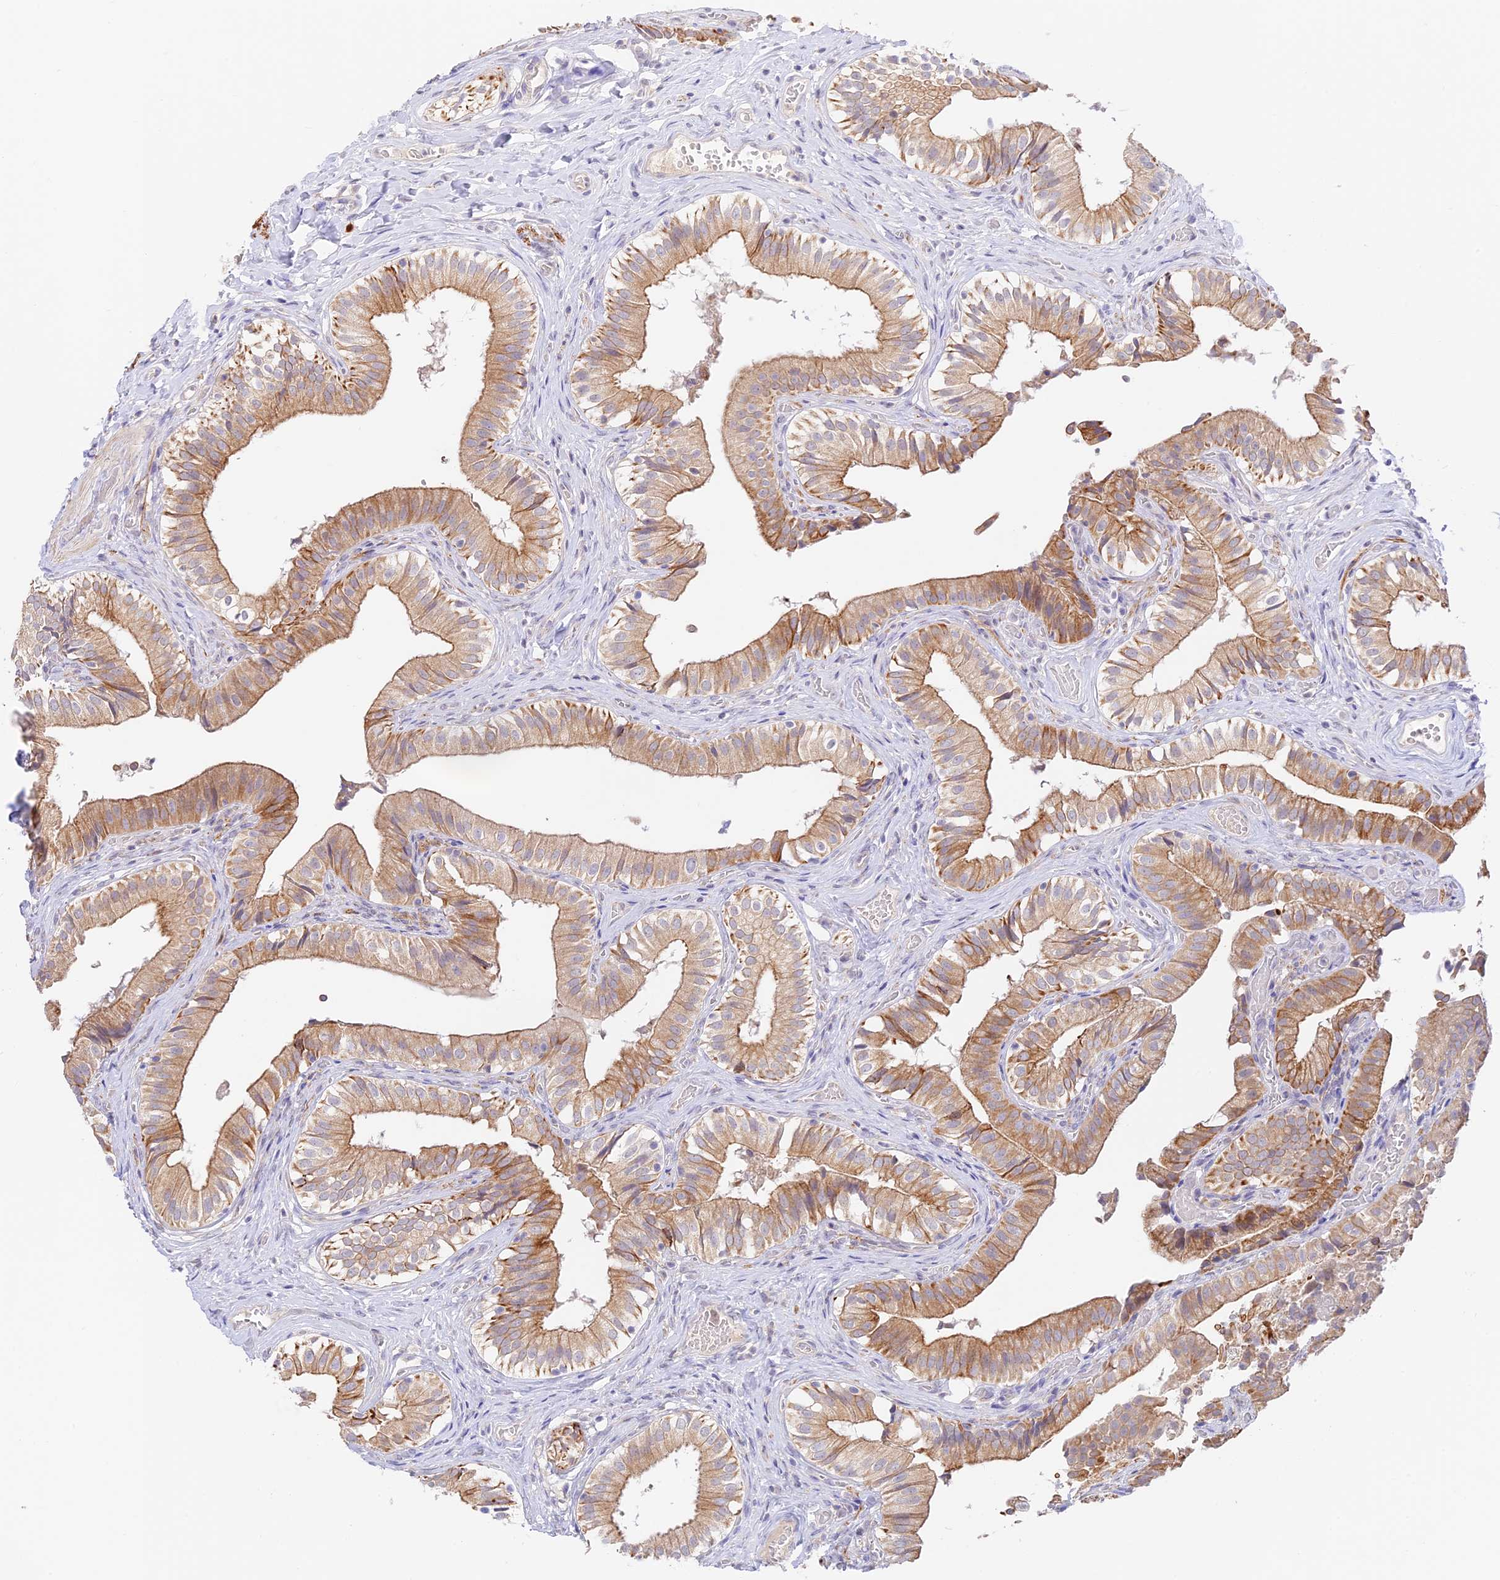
{"staining": {"intensity": "moderate", "quantity": ">75%", "location": "cytoplasmic/membranous"}, "tissue": "gallbladder", "cell_type": "Glandular cells", "image_type": "normal", "snomed": [{"axis": "morphology", "description": "Normal tissue, NOS"}, {"axis": "topography", "description": "Gallbladder"}], "caption": "Immunohistochemical staining of unremarkable gallbladder reveals medium levels of moderate cytoplasmic/membranous staining in approximately >75% of glandular cells.", "gene": "CAMSAP3", "patient": {"sex": "female", "age": 47}}